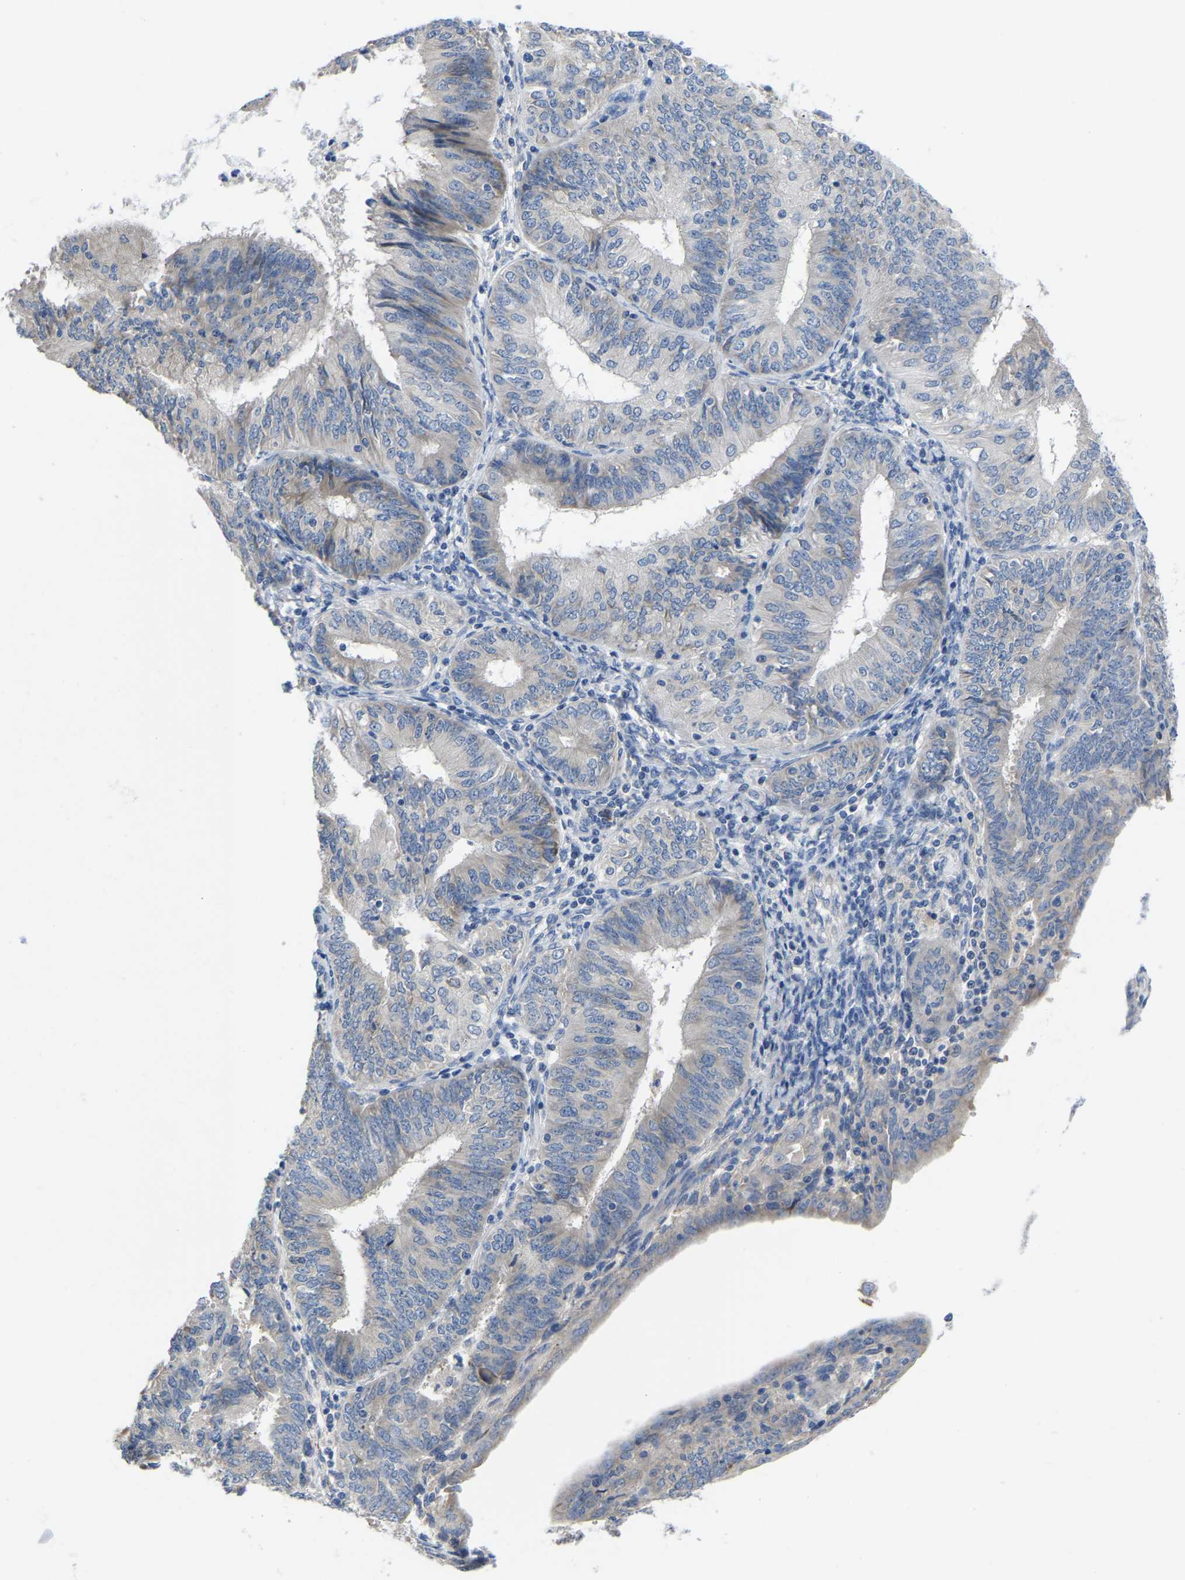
{"staining": {"intensity": "weak", "quantity": "<25%", "location": "cytoplasmic/membranous"}, "tissue": "endometrial cancer", "cell_type": "Tumor cells", "image_type": "cancer", "snomed": [{"axis": "morphology", "description": "Adenocarcinoma, NOS"}, {"axis": "topography", "description": "Endometrium"}], "caption": "Photomicrograph shows no protein expression in tumor cells of endometrial adenocarcinoma tissue.", "gene": "ABCA10", "patient": {"sex": "female", "age": 58}}